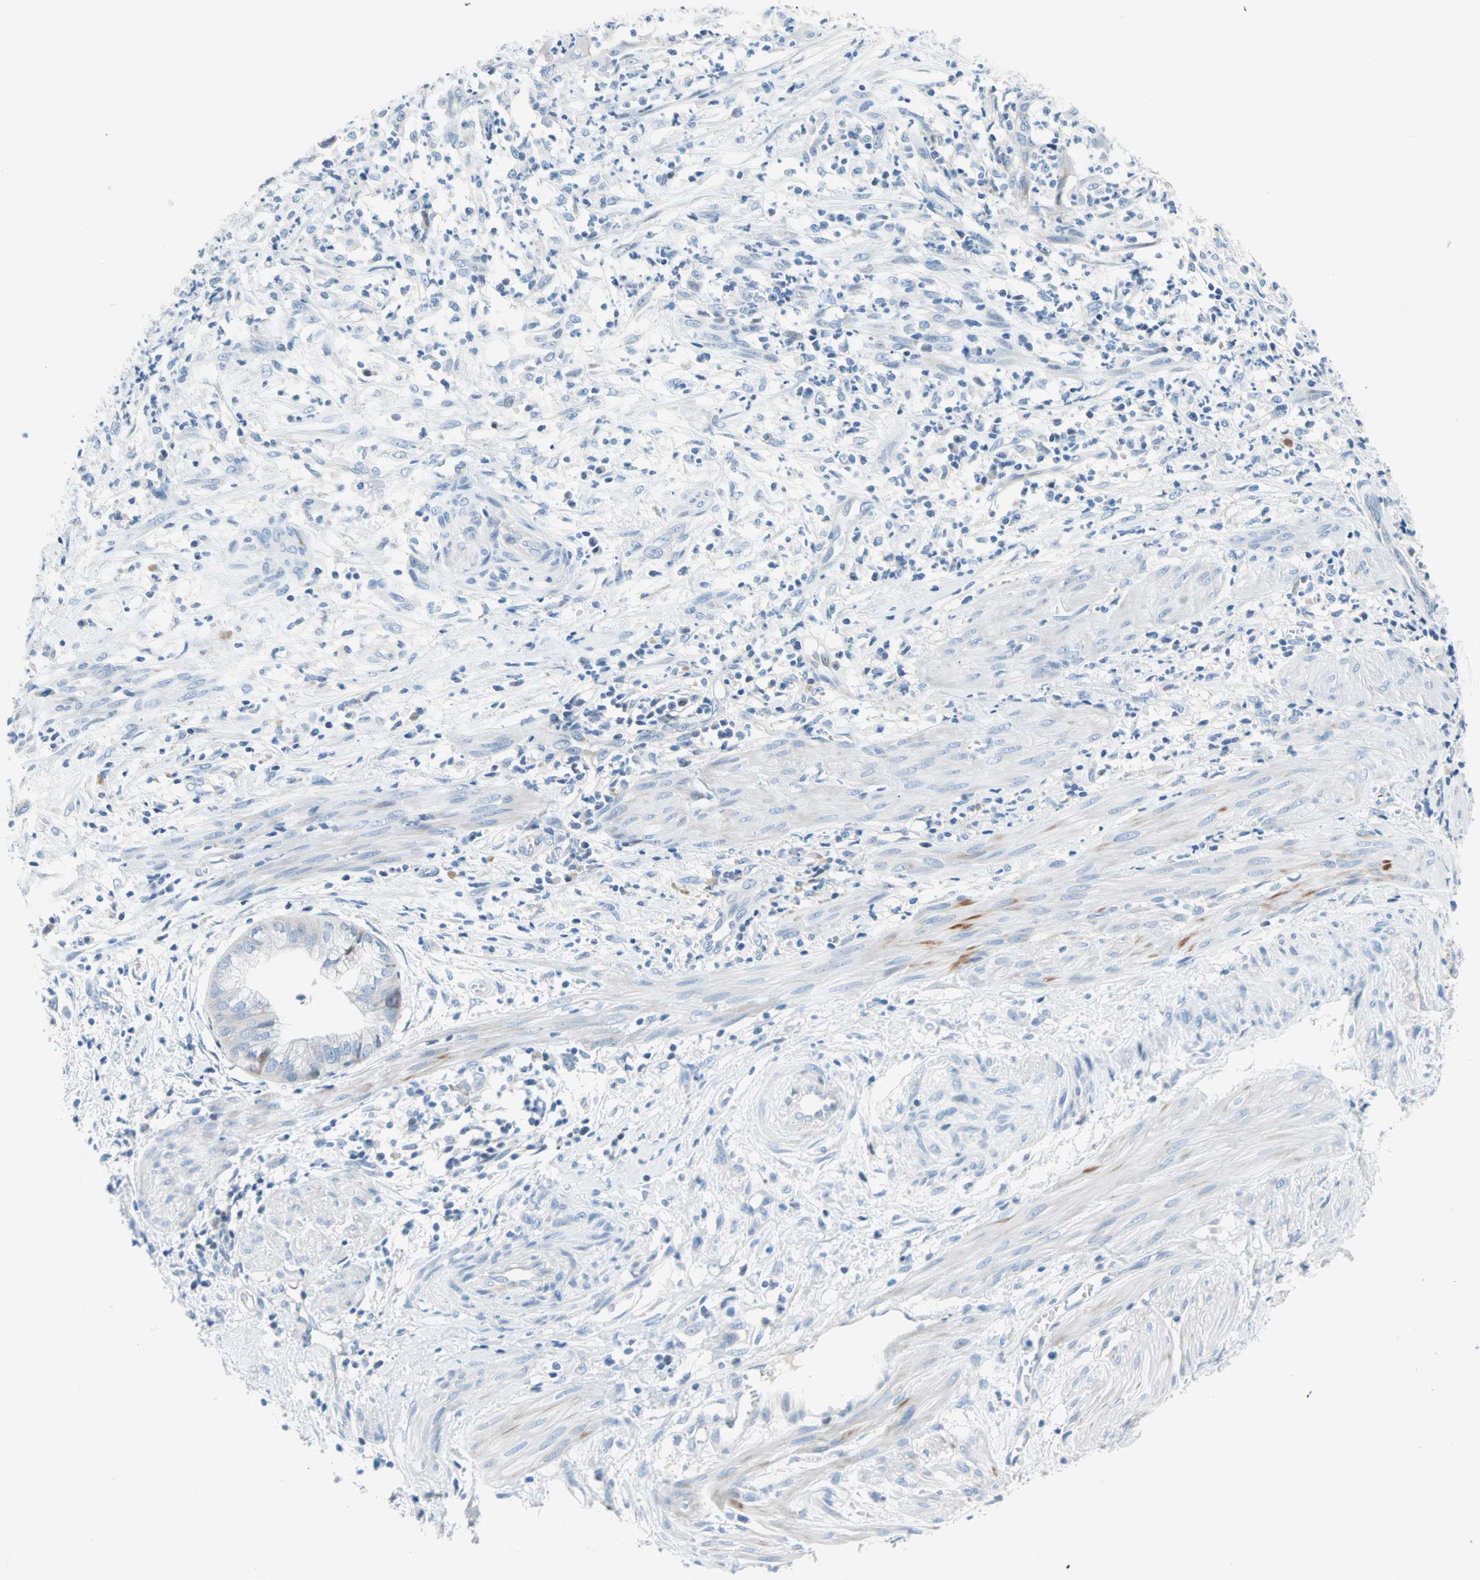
{"staining": {"intensity": "negative", "quantity": "none", "location": "none"}, "tissue": "endometrial cancer", "cell_type": "Tumor cells", "image_type": "cancer", "snomed": [{"axis": "morphology", "description": "Necrosis, NOS"}, {"axis": "morphology", "description": "Adenocarcinoma, NOS"}, {"axis": "topography", "description": "Endometrium"}], "caption": "This is an immunohistochemistry histopathology image of human endometrial adenocarcinoma. There is no expression in tumor cells.", "gene": "TMEM163", "patient": {"sex": "female", "age": 79}}